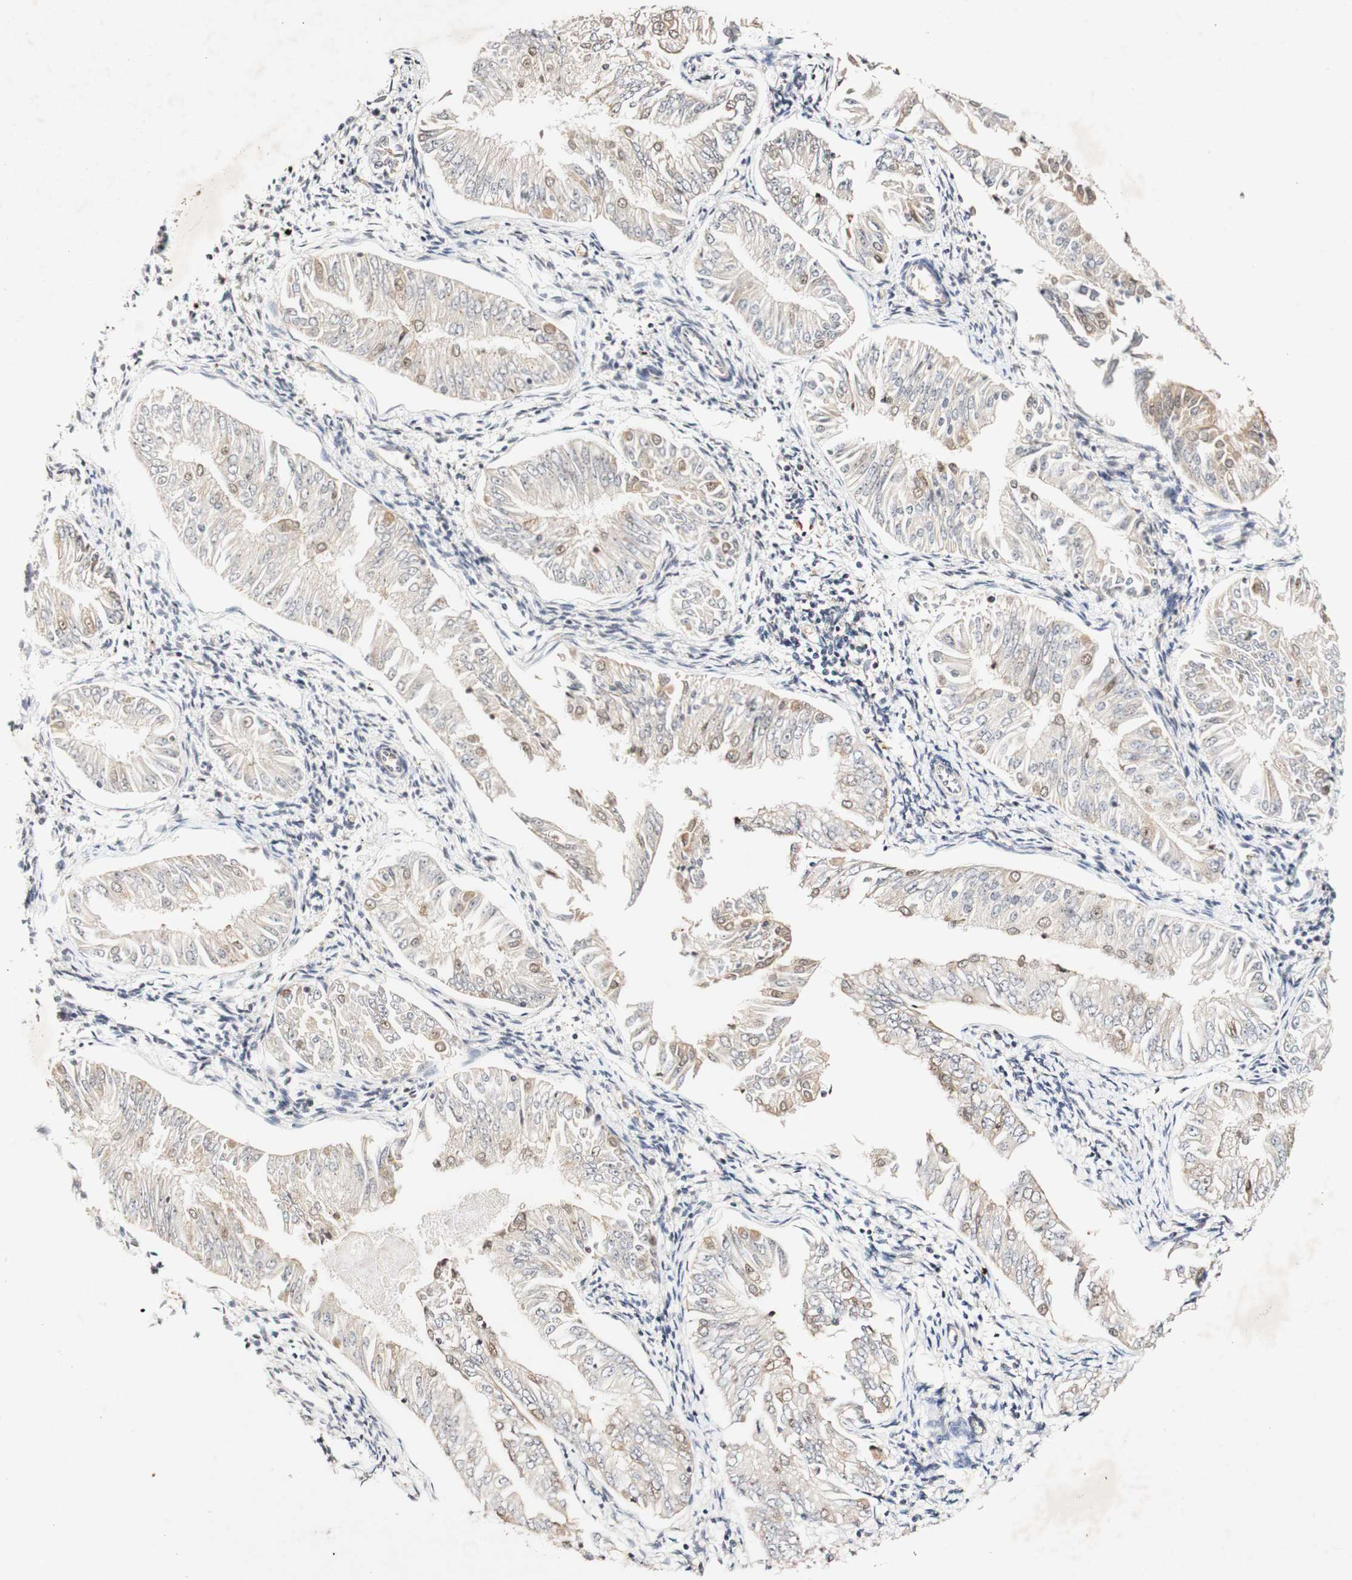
{"staining": {"intensity": "weak", "quantity": ">75%", "location": "cytoplasmic/membranous"}, "tissue": "endometrial cancer", "cell_type": "Tumor cells", "image_type": "cancer", "snomed": [{"axis": "morphology", "description": "Adenocarcinoma, NOS"}, {"axis": "topography", "description": "Endometrium"}], "caption": "The micrograph shows a brown stain indicating the presence of a protein in the cytoplasmic/membranous of tumor cells in endometrial cancer.", "gene": "PIN1", "patient": {"sex": "female", "age": 53}}